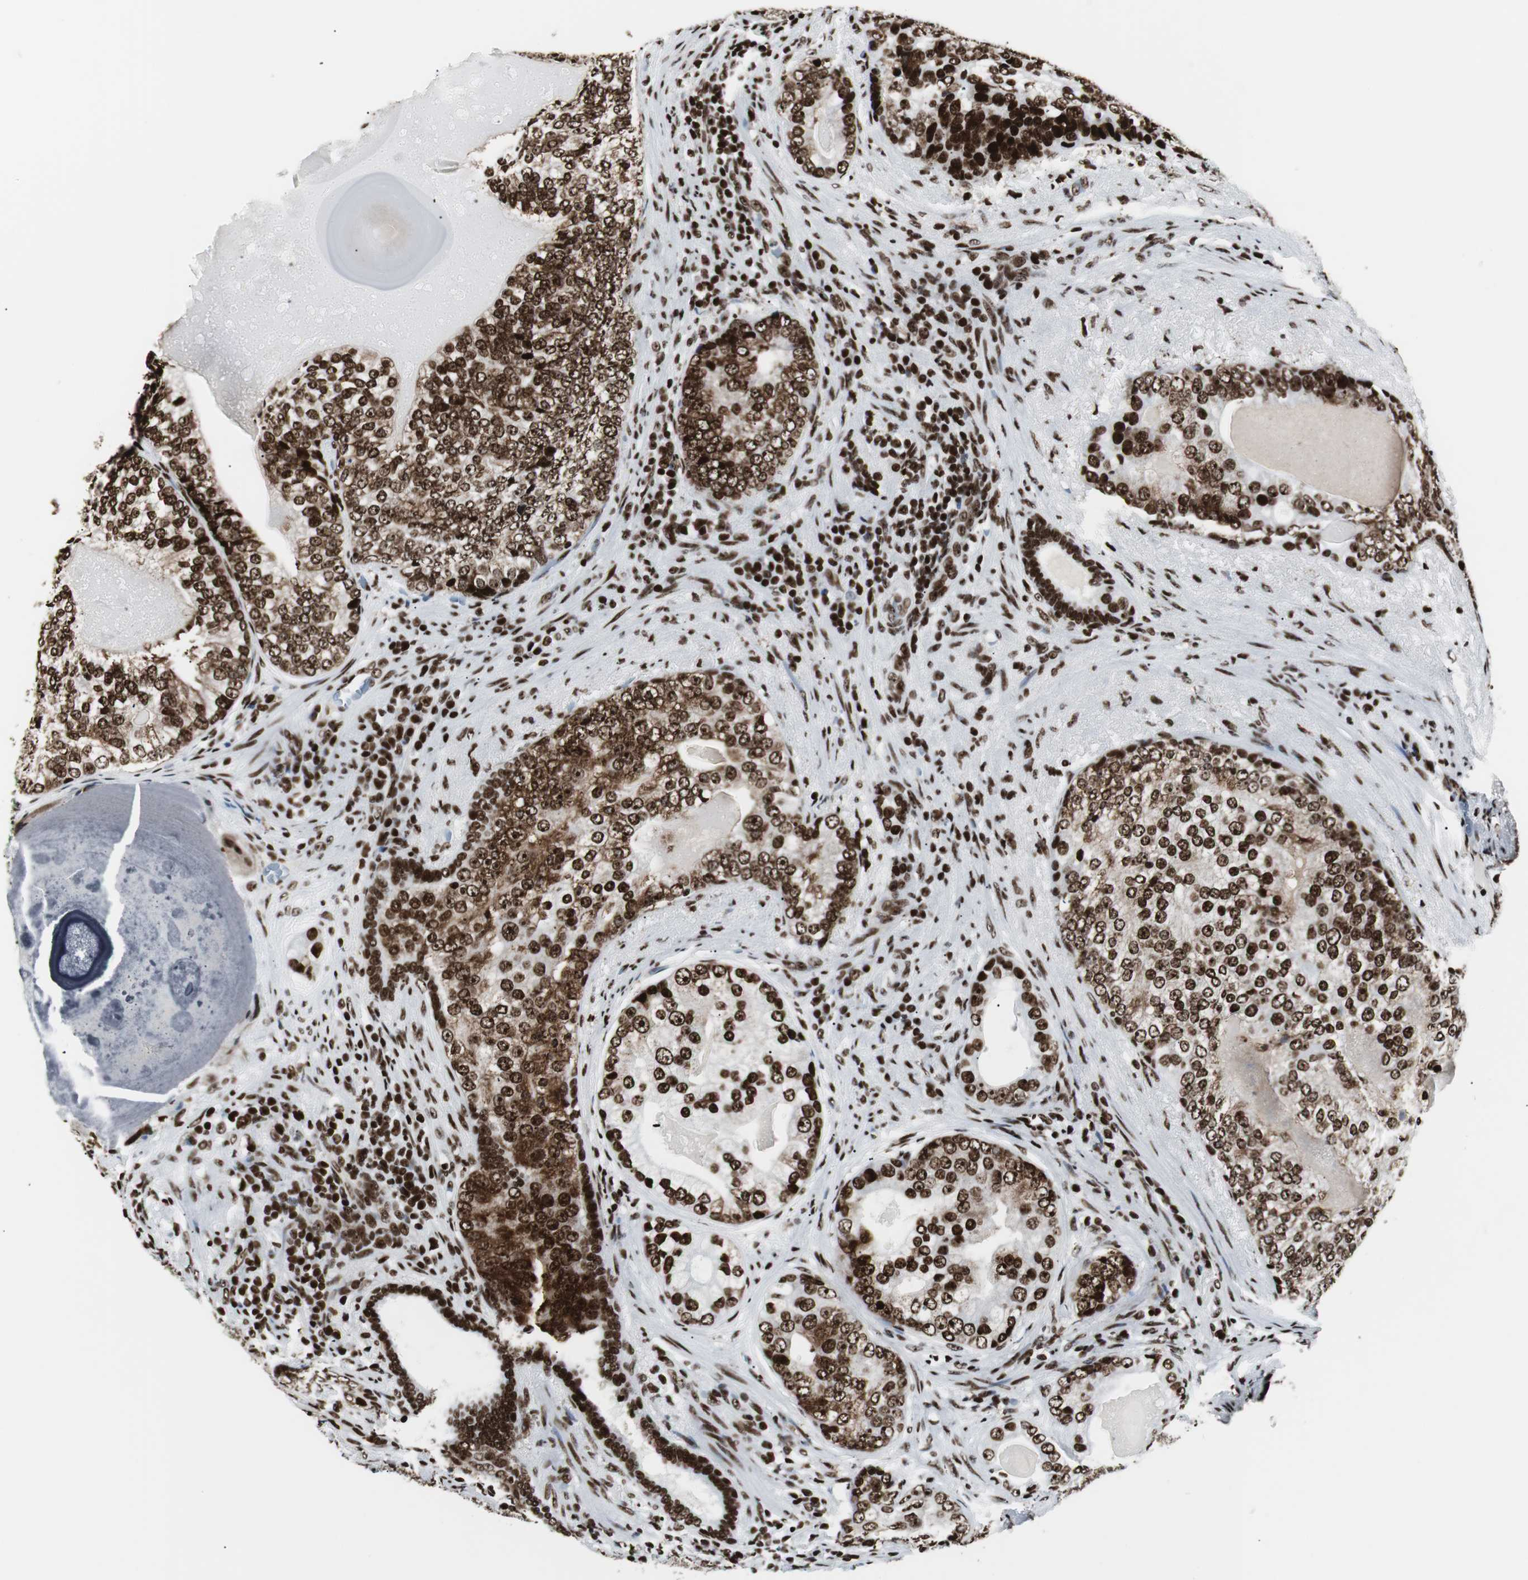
{"staining": {"intensity": "strong", "quantity": ">75%", "location": "cytoplasmic/membranous,nuclear"}, "tissue": "prostate cancer", "cell_type": "Tumor cells", "image_type": "cancer", "snomed": [{"axis": "morphology", "description": "Adenocarcinoma, High grade"}, {"axis": "topography", "description": "Prostate"}], "caption": "IHC of human prostate cancer shows high levels of strong cytoplasmic/membranous and nuclear positivity in approximately >75% of tumor cells.", "gene": "NCL", "patient": {"sex": "male", "age": 66}}